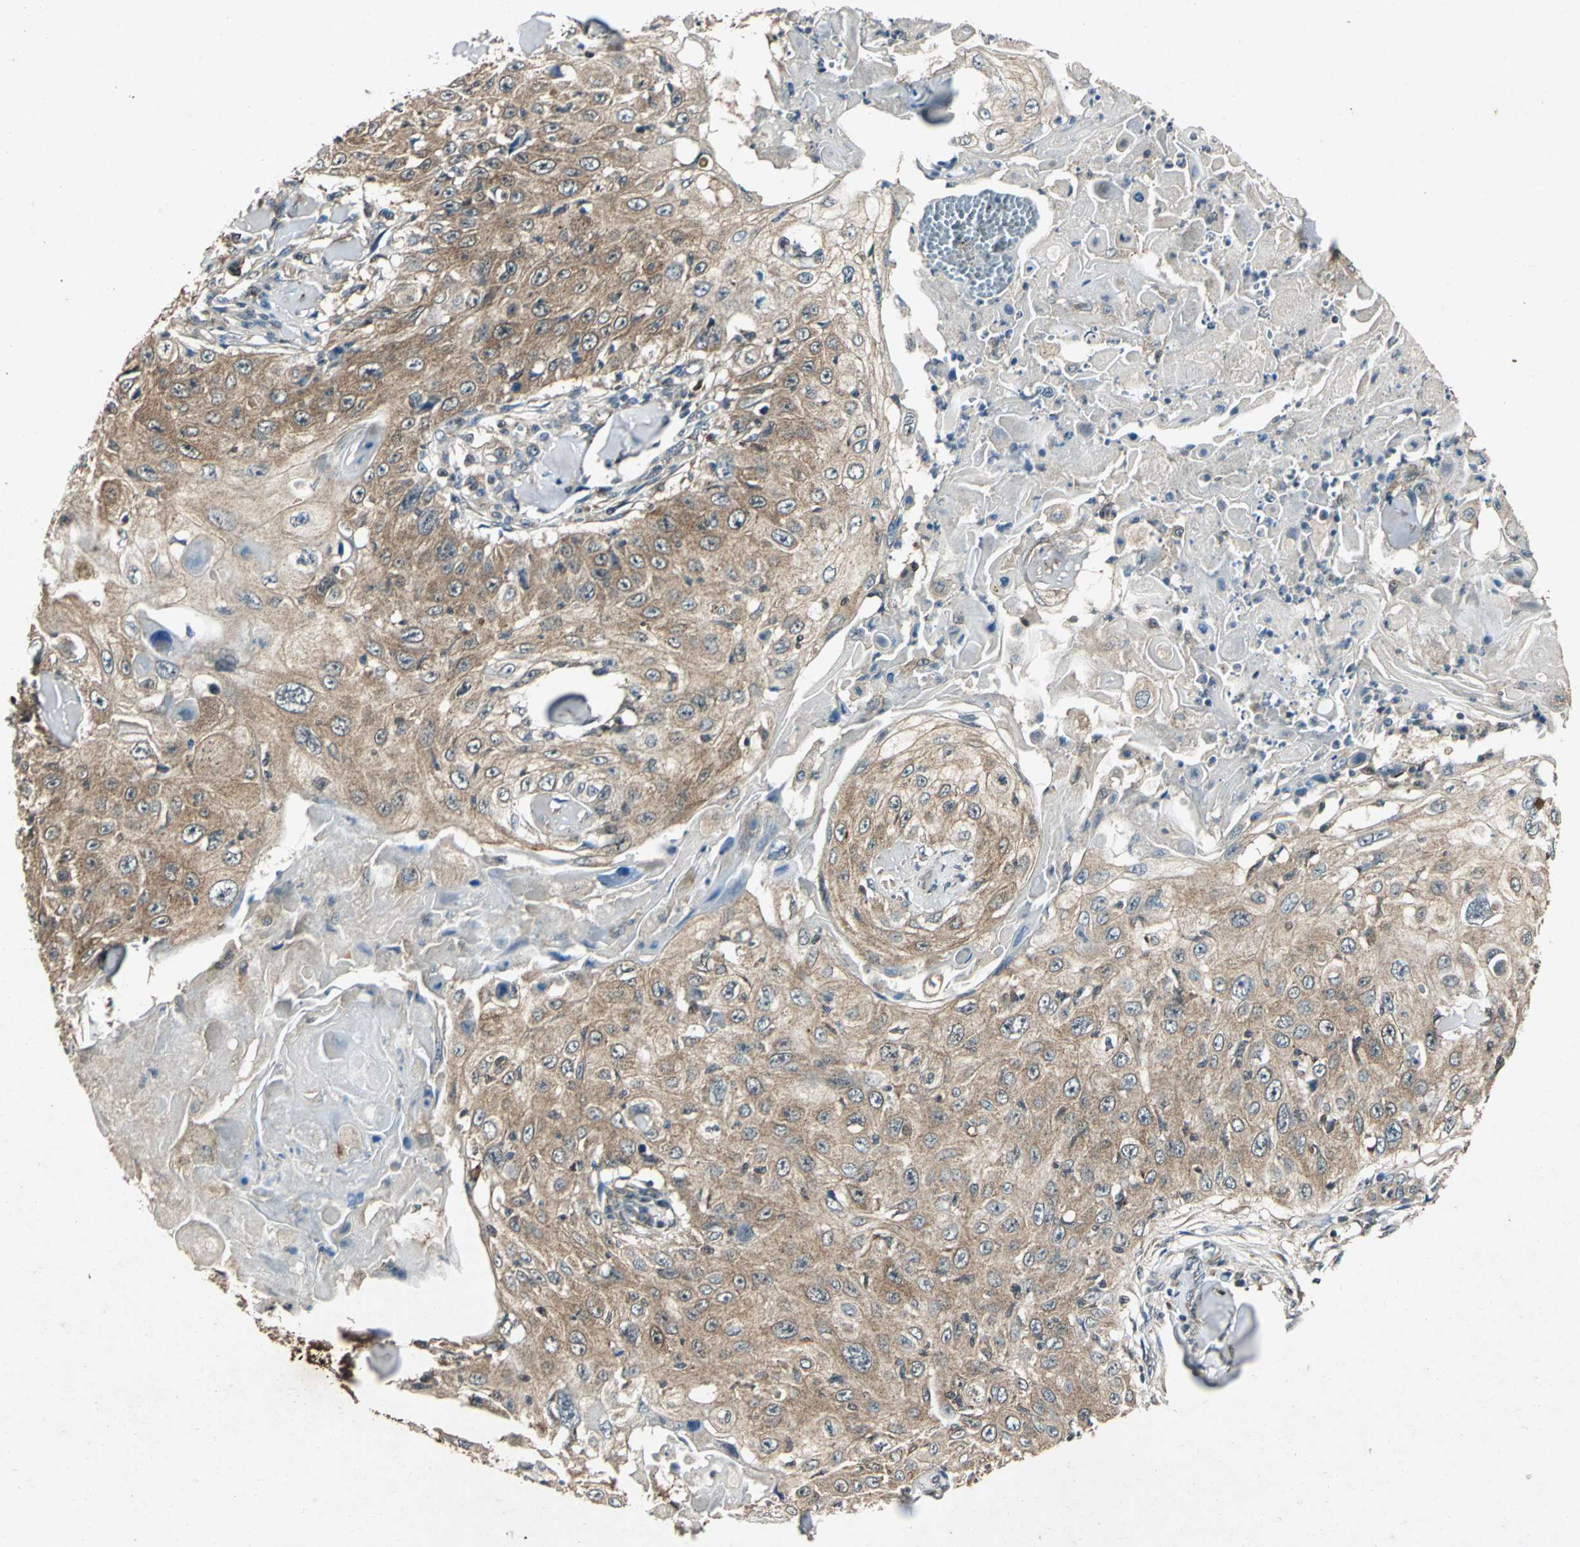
{"staining": {"intensity": "moderate", "quantity": ">75%", "location": "cytoplasmic/membranous"}, "tissue": "skin cancer", "cell_type": "Tumor cells", "image_type": "cancer", "snomed": [{"axis": "morphology", "description": "Squamous cell carcinoma, NOS"}, {"axis": "topography", "description": "Skin"}], "caption": "This is a photomicrograph of IHC staining of skin cancer, which shows moderate positivity in the cytoplasmic/membranous of tumor cells.", "gene": "AHSA1", "patient": {"sex": "male", "age": 86}}